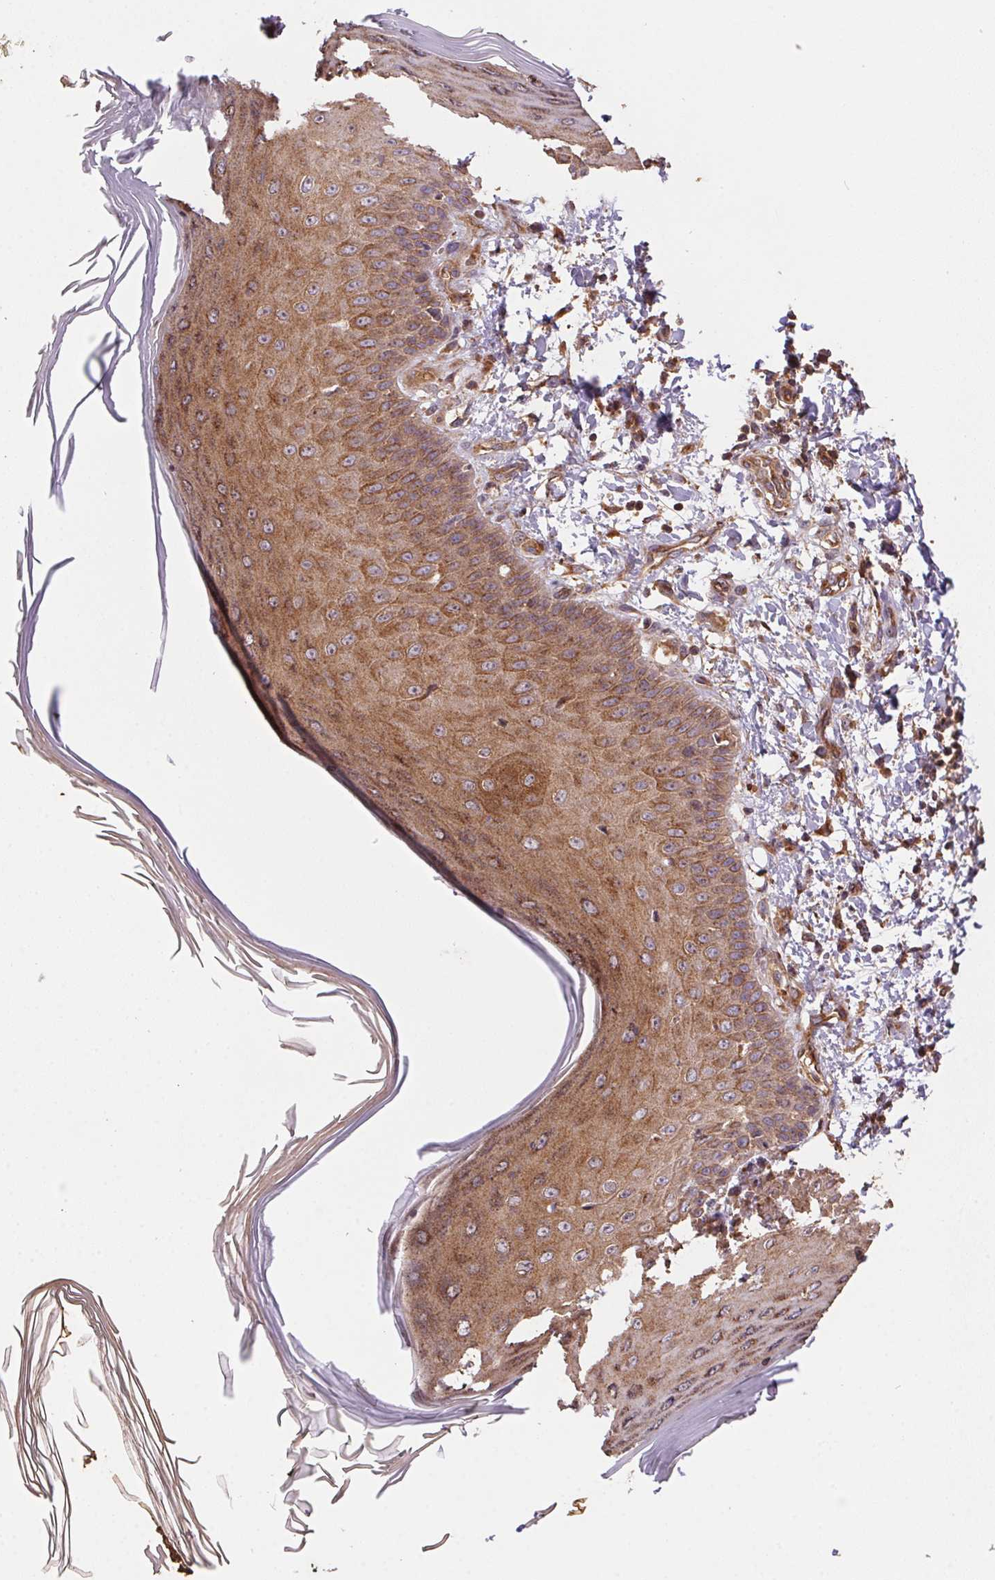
{"staining": {"intensity": "moderate", "quantity": ">75%", "location": "cytoplasmic/membranous"}, "tissue": "skin", "cell_type": "Fibroblasts", "image_type": "normal", "snomed": [{"axis": "morphology", "description": "Normal tissue, NOS"}, {"axis": "topography", "description": "Skin"}], "caption": "IHC (DAB) staining of benign human skin reveals moderate cytoplasmic/membranous protein staining in approximately >75% of fibroblasts. (IHC, brightfield microscopy, high magnification).", "gene": "USE1", "patient": {"sex": "female", "age": 62}}